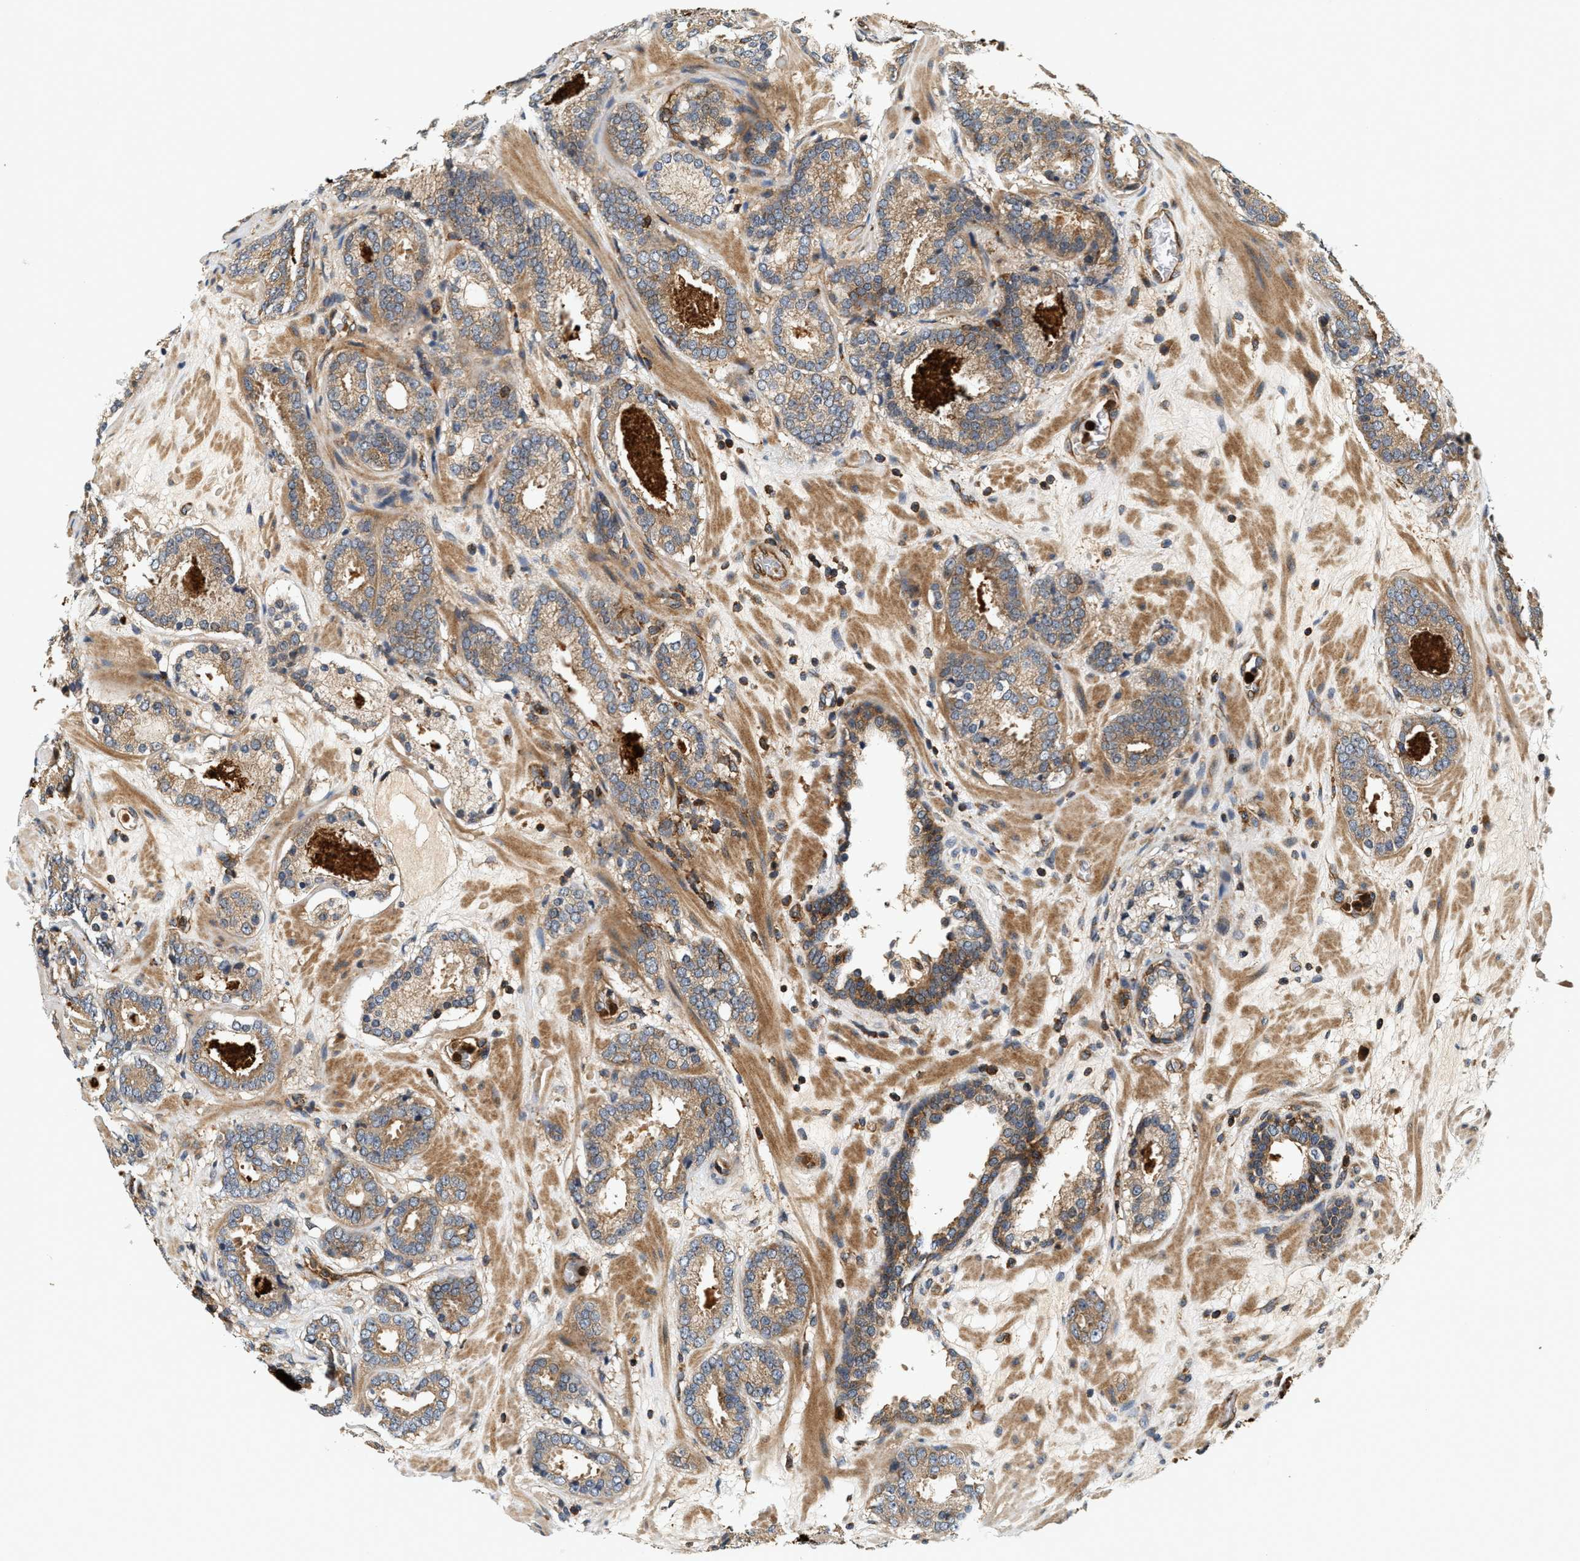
{"staining": {"intensity": "moderate", "quantity": "25%-75%", "location": "cytoplasmic/membranous"}, "tissue": "prostate cancer", "cell_type": "Tumor cells", "image_type": "cancer", "snomed": [{"axis": "morphology", "description": "Adenocarcinoma, Low grade"}, {"axis": "topography", "description": "Prostate"}], "caption": "Prostate cancer was stained to show a protein in brown. There is medium levels of moderate cytoplasmic/membranous staining in approximately 25%-75% of tumor cells.", "gene": "SAMD9", "patient": {"sex": "male", "age": 69}}